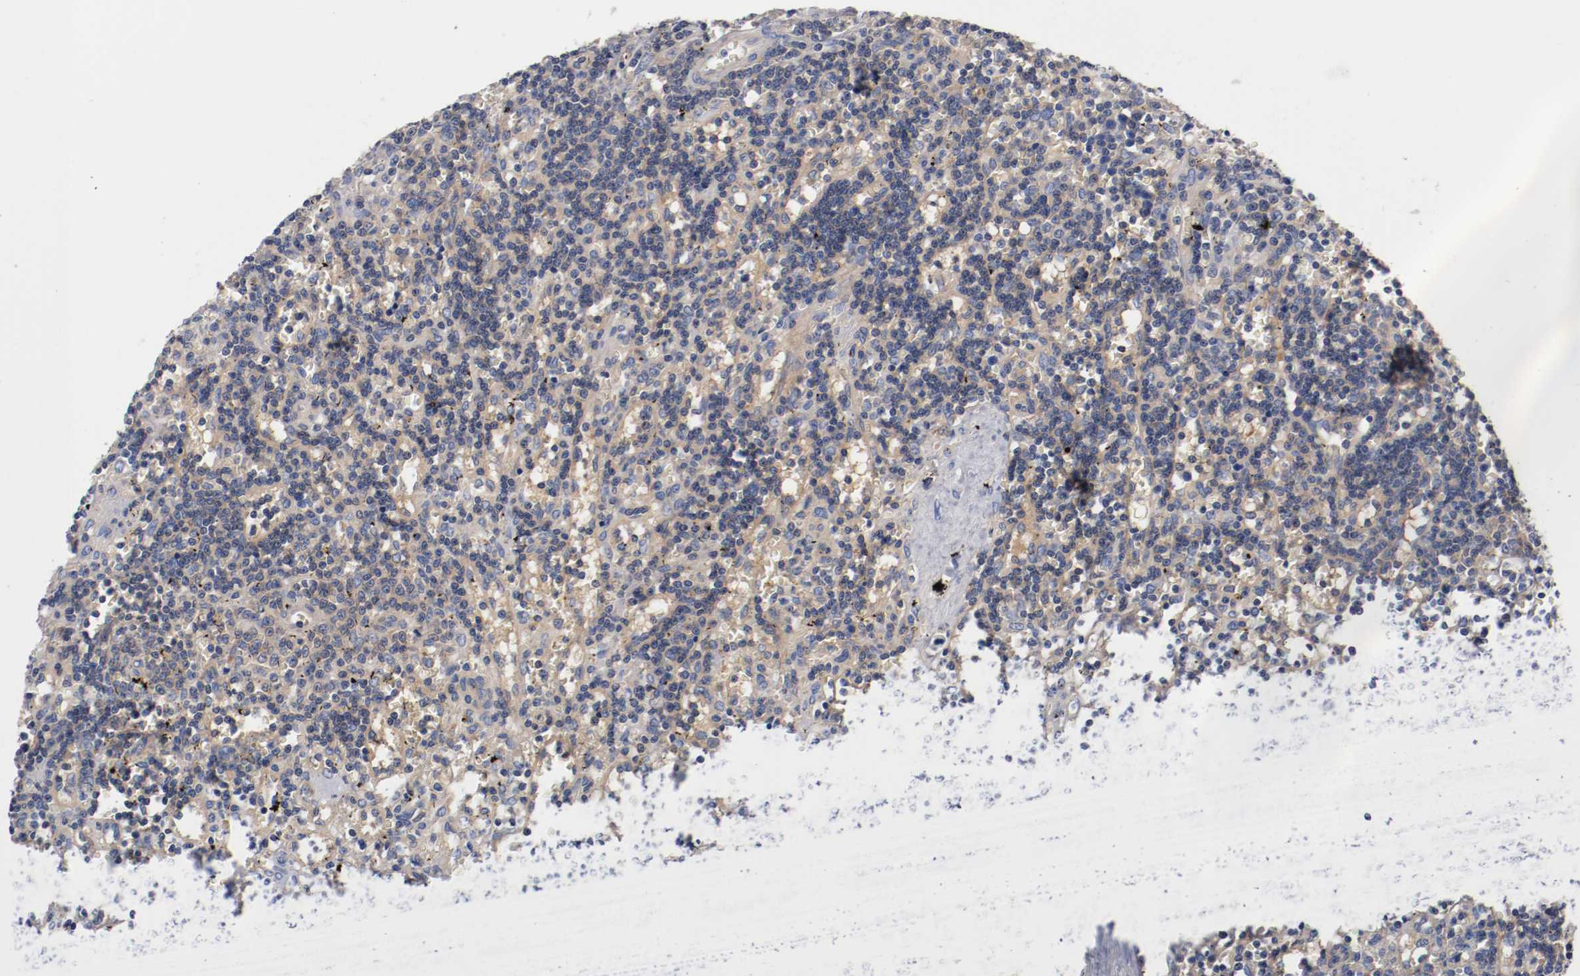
{"staining": {"intensity": "weak", "quantity": "25%-75%", "location": "cytoplasmic/membranous"}, "tissue": "lymphoma", "cell_type": "Tumor cells", "image_type": "cancer", "snomed": [{"axis": "morphology", "description": "Malignant lymphoma, non-Hodgkin's type, Low grade"}, {"axis": "topography", "description": "Spleen"}], "caption": "Lymphoma was stained to show a protein in brown. There is low levels of weak cytoplasmic/membranous positivity in approximately 25%-75% of tumor cells.", "gene": "HGS", "patient": {"sex": "male", "age": 60}}